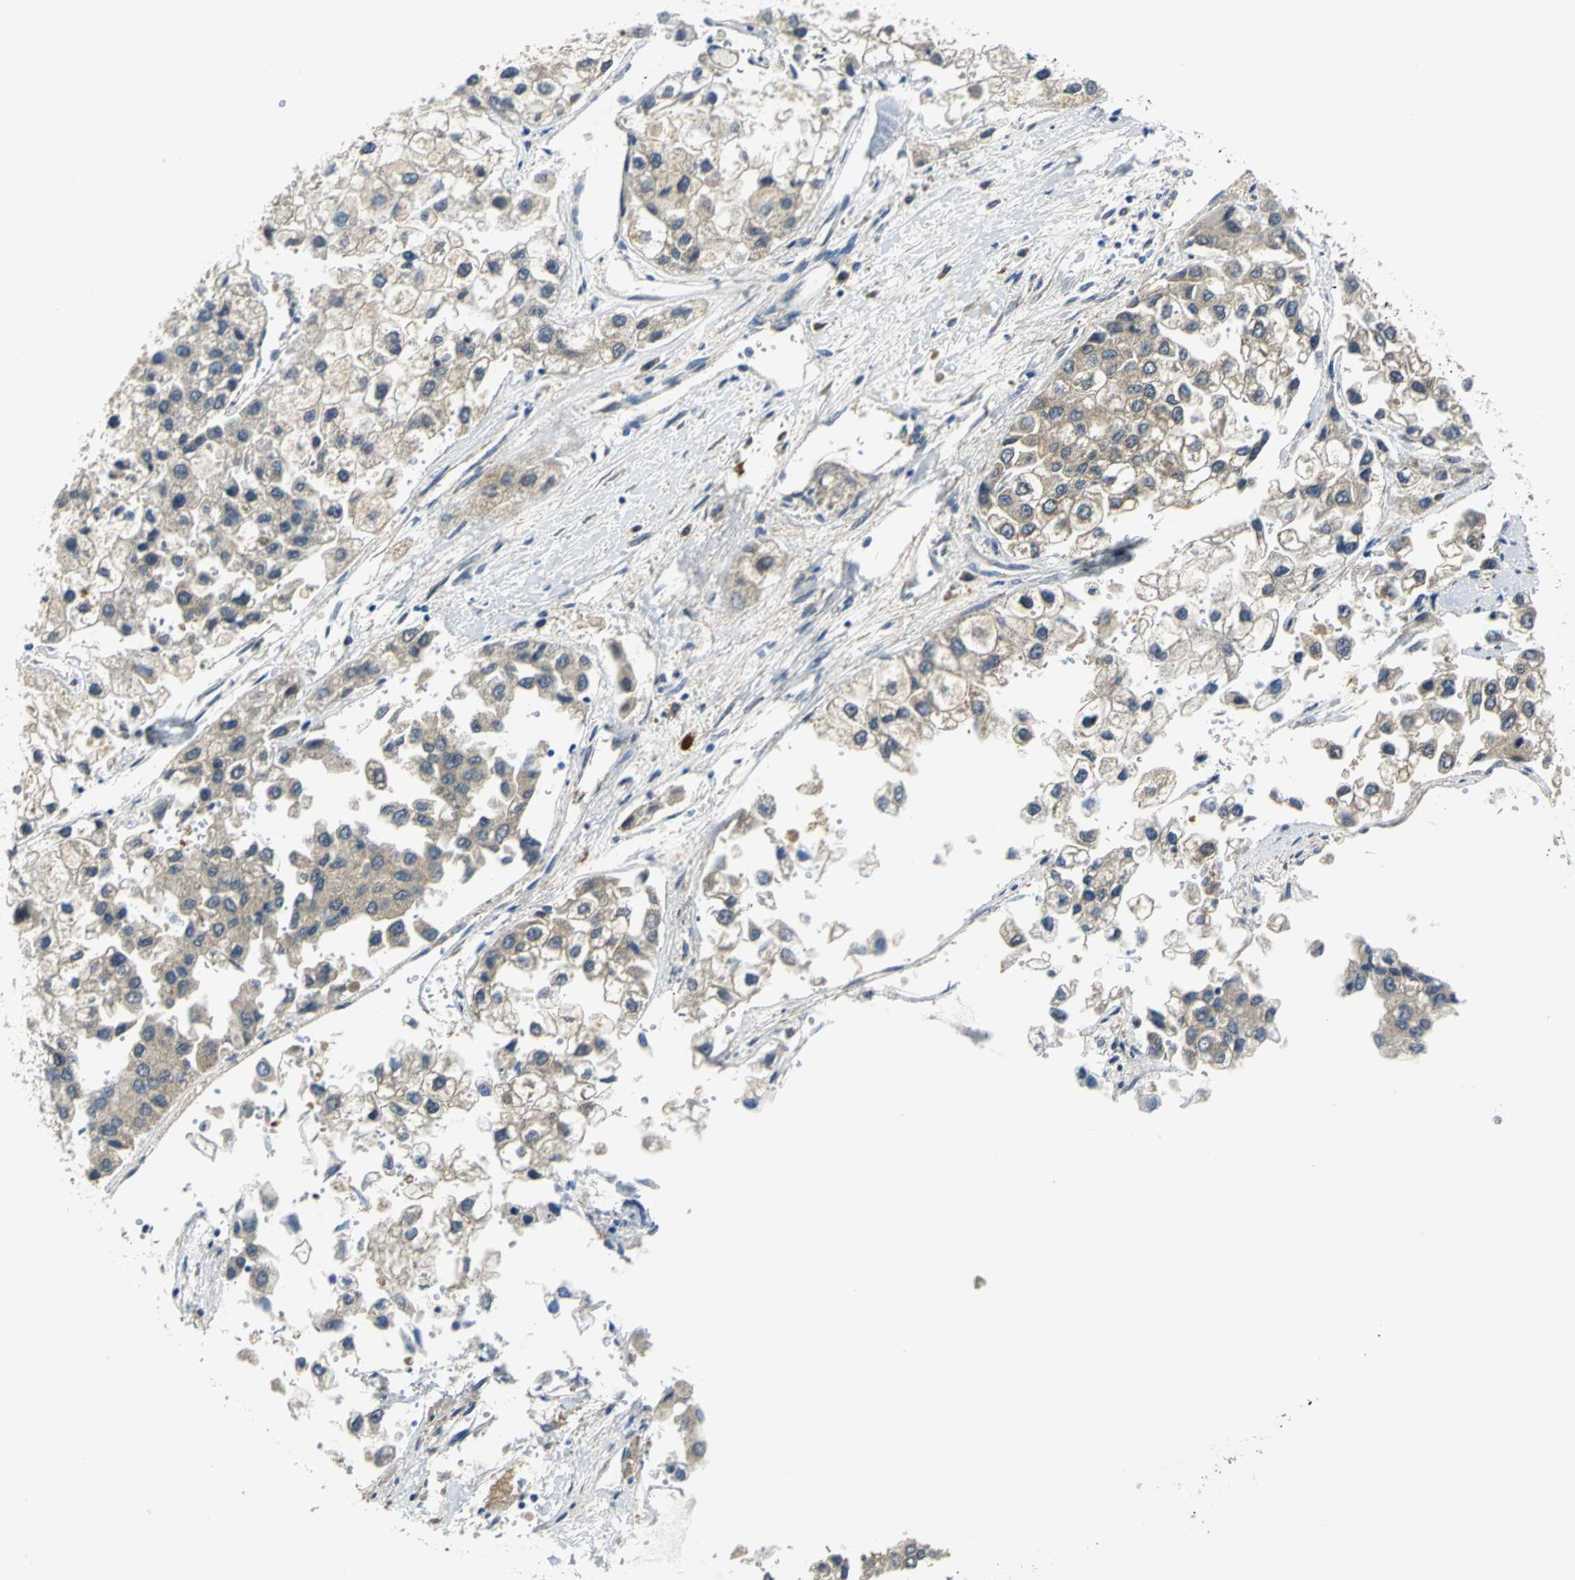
{"staining": {"intensity": "weak", "quantity": "25%-75%", "location": "cytoplasmic/membranous"}, "tissue": "liver cancer", "cell_type": "Tumor cells", "image_type": "cancer", "snomed": [{"axis": "morphology", "description": "Carcinoma, Hepatocellular, NOS"}, {"axis": "topography", "description": "Liver"}], "caption": "High-power microscopy captured an immunohistochemistry micrograph of liver hepatocellular carcinoma, revealing weak cytoplasmic/membranous staining in about 25%-75% of tumor cells.", "gene": "PGM3", "patient": {"sex": "female", "age": 66}}